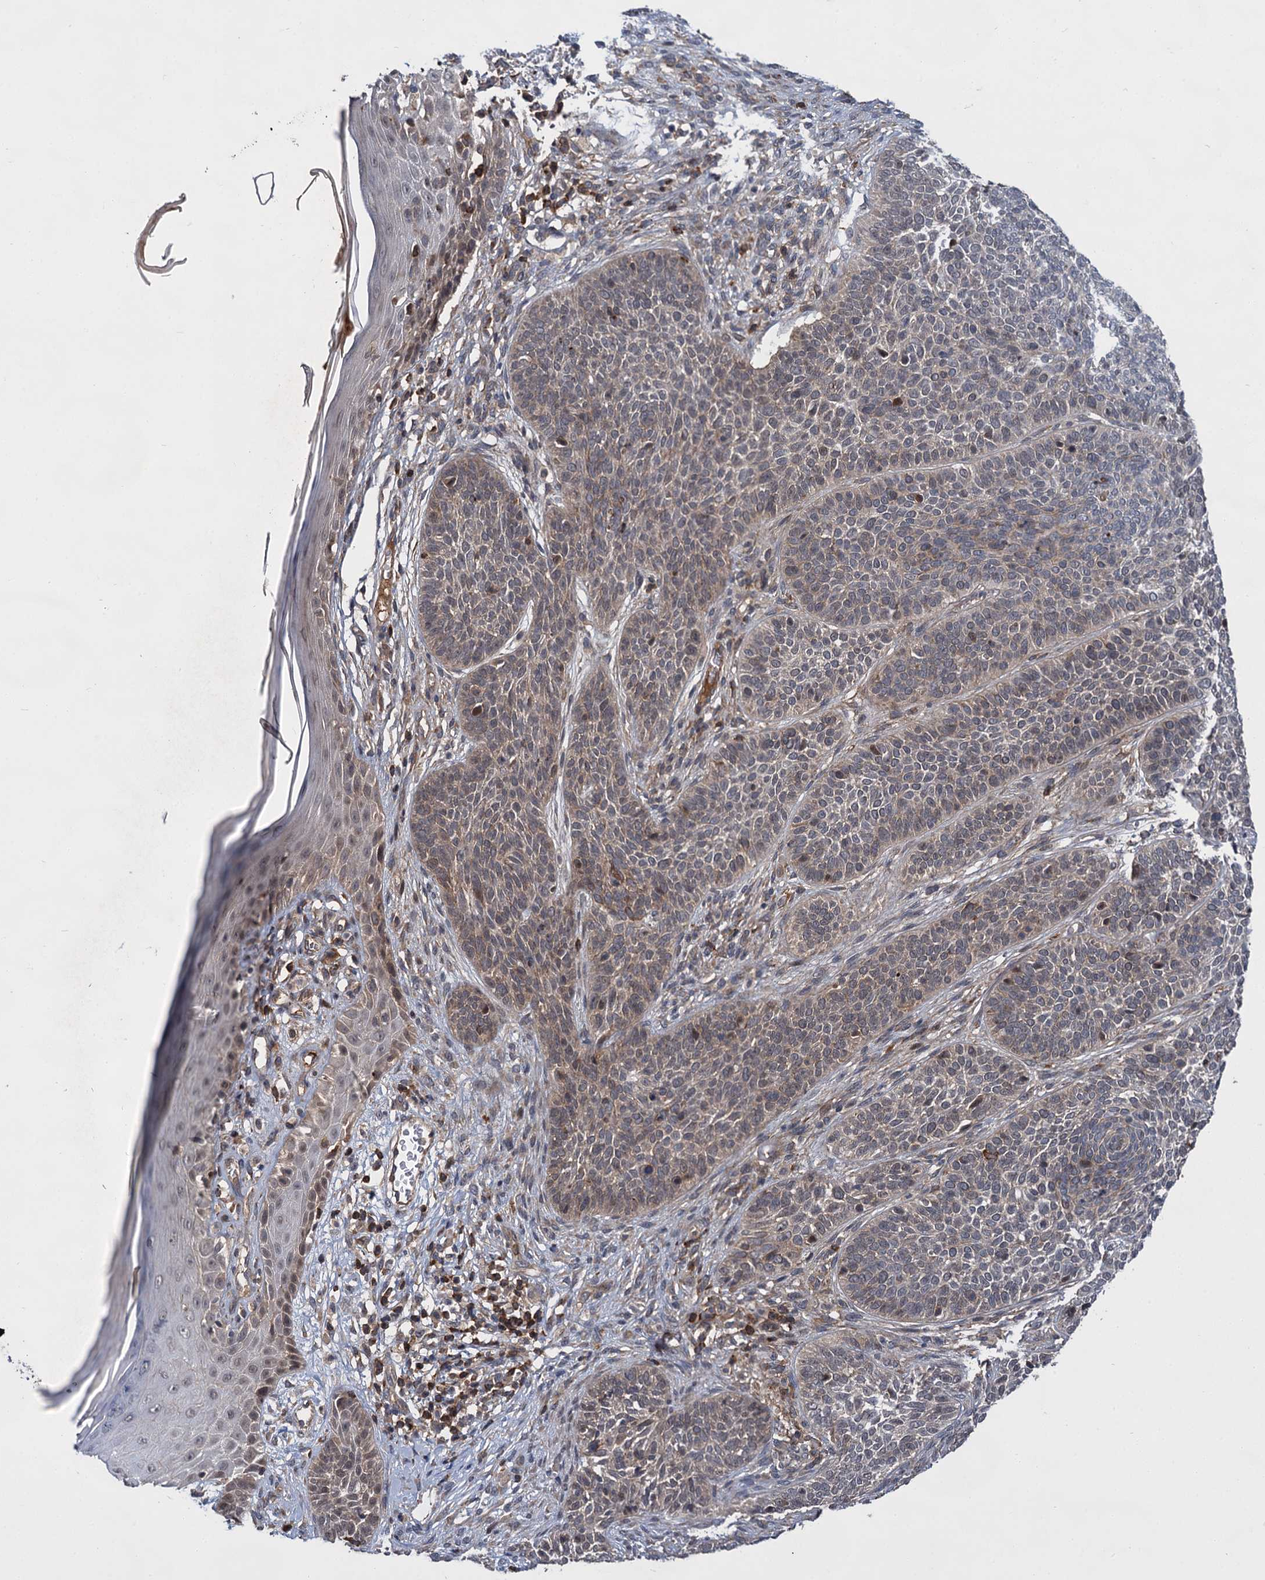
{"staining": {"intensity": "weak", "quantity": "25%-75%", "location": "cytoplasmic/membranous,nuclear"}, "tissue": "skin cancer", "cell_type": "Tumor cells", "image_type": "cancer", "snomed": [{"axis": "morphology", "description": "Basal cell carcinoma"}, {"axis": "topography", "description": "Skin"}], "caption": "This histopathology image shows immunohistochemistry (IHC) staining of skin cancer, with low weak cytoplasmic/membranous and nuclear staining in about 25%-75% of tumor cells.", "gene": "ABLIM1", "patient": {"sex": "male", "age": 85}}